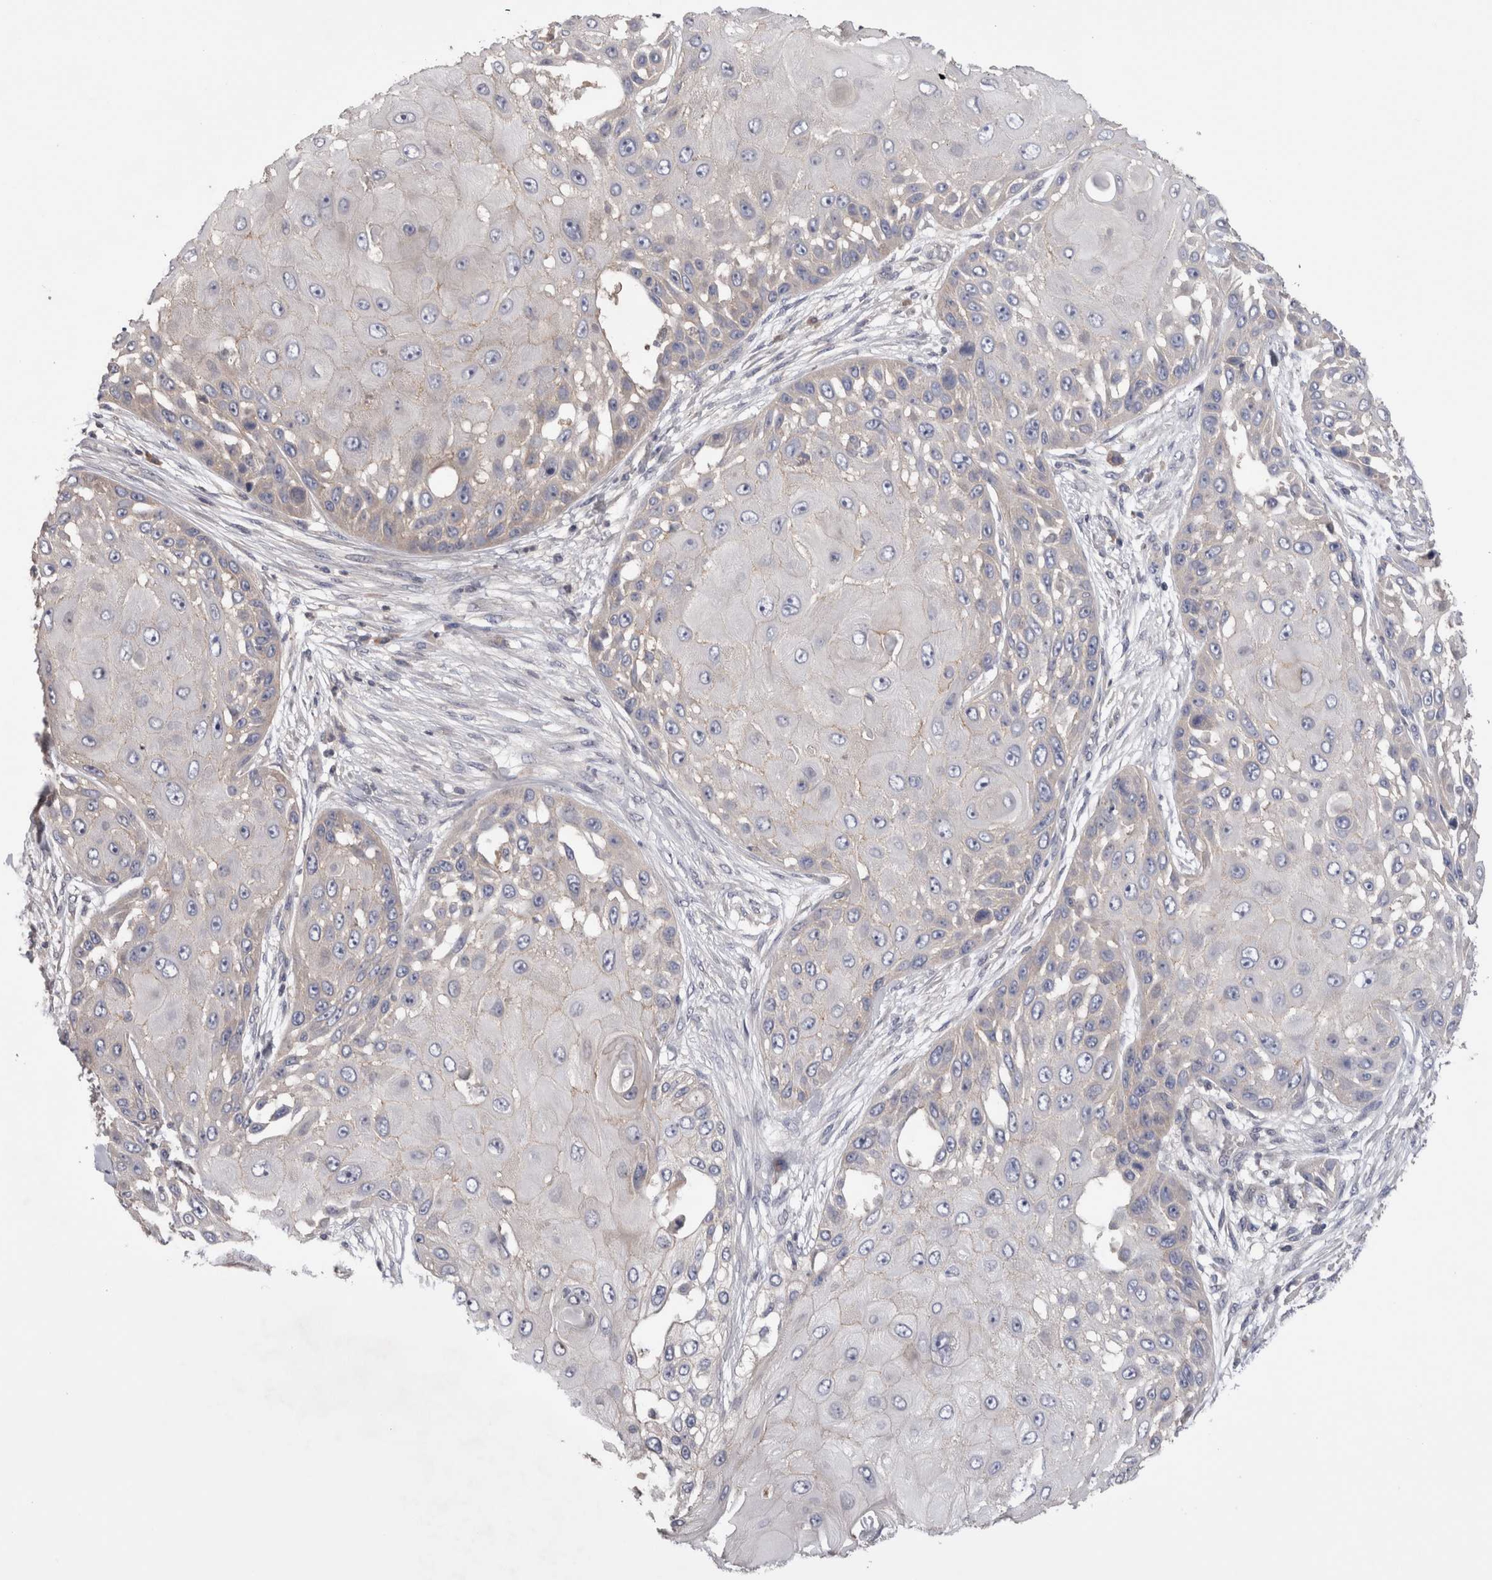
{"staining": {"intensity": "negative", "quantity": "none", "location": "none"}, "tissue": "skin cancer", "cell_type": "Tumor cells", "image_type": "cancer", "snomed": [{"axis": "morphology", "description": "Squamous cell carcinoma, NOS"}, {"axis": "topography", "description": "Skin"}], "caption": "Photomicrograph shows no significant protein staining in tumor cells of skin cancer.", "gene": "OTOR", "patient": {"sex": "female", "age": 44}}